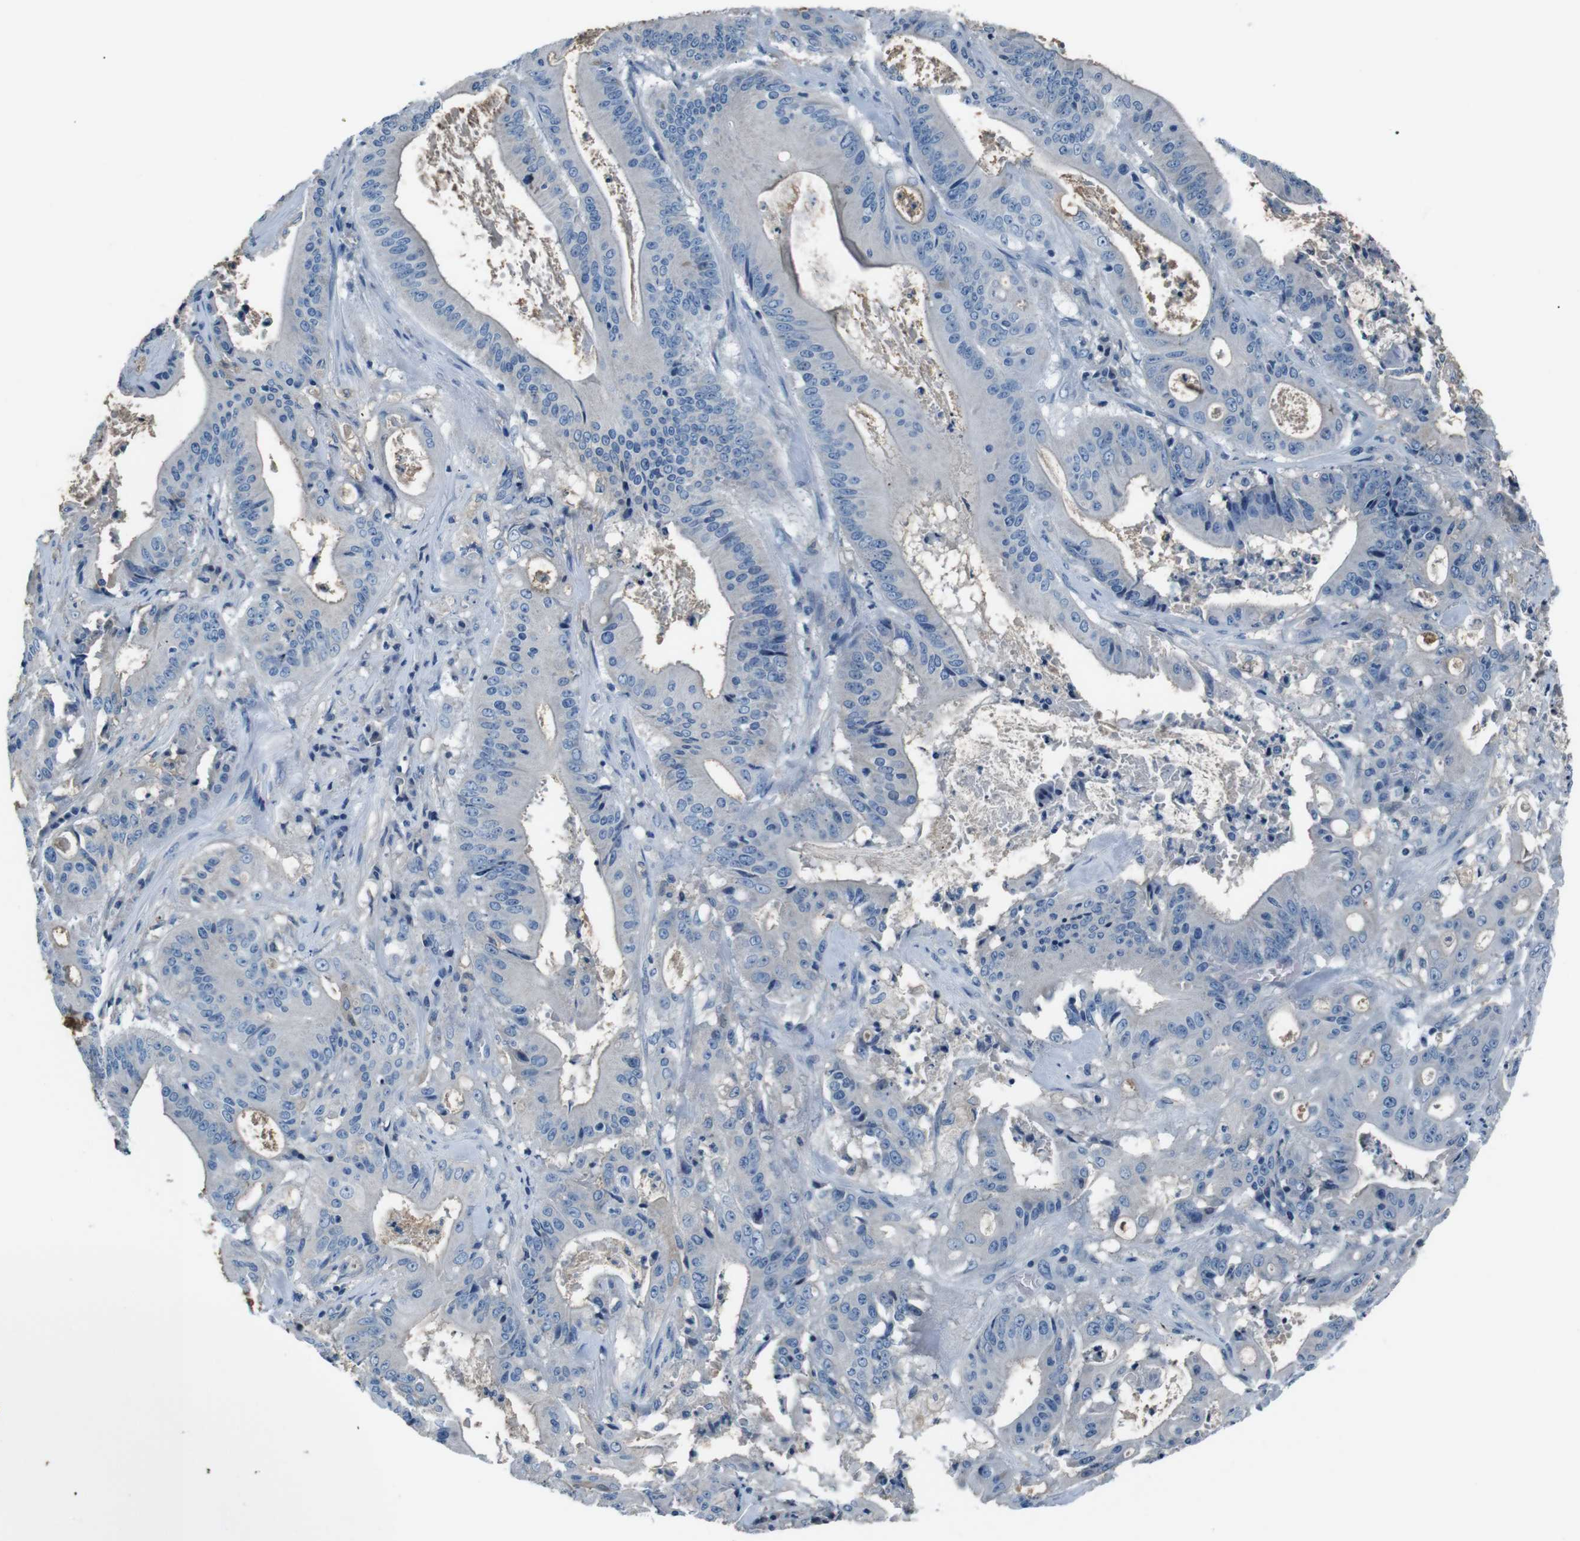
{"staining": {"intensity": "negative", "quantity": "none", "location": "none"}, "tissue": "pancreatic cancer", "cell_type": "Tumor cells", "image_type": "cancer", "snomed": [{"axis": "morphology", "description": "Normal tissue, NOS"}, {"axis": "topography", "description": "Lymph node"}], "caption": "DAB (3,3'-diaminobenzidine) immunohistochemical staining of pancreatic cancer displays no significant positivity in tumor cells. (Brightfield microscopy of DAB immunohistochemistry at high magnification).", "gene": "LEP", "patient": {"sex": "male", "age": 62}}